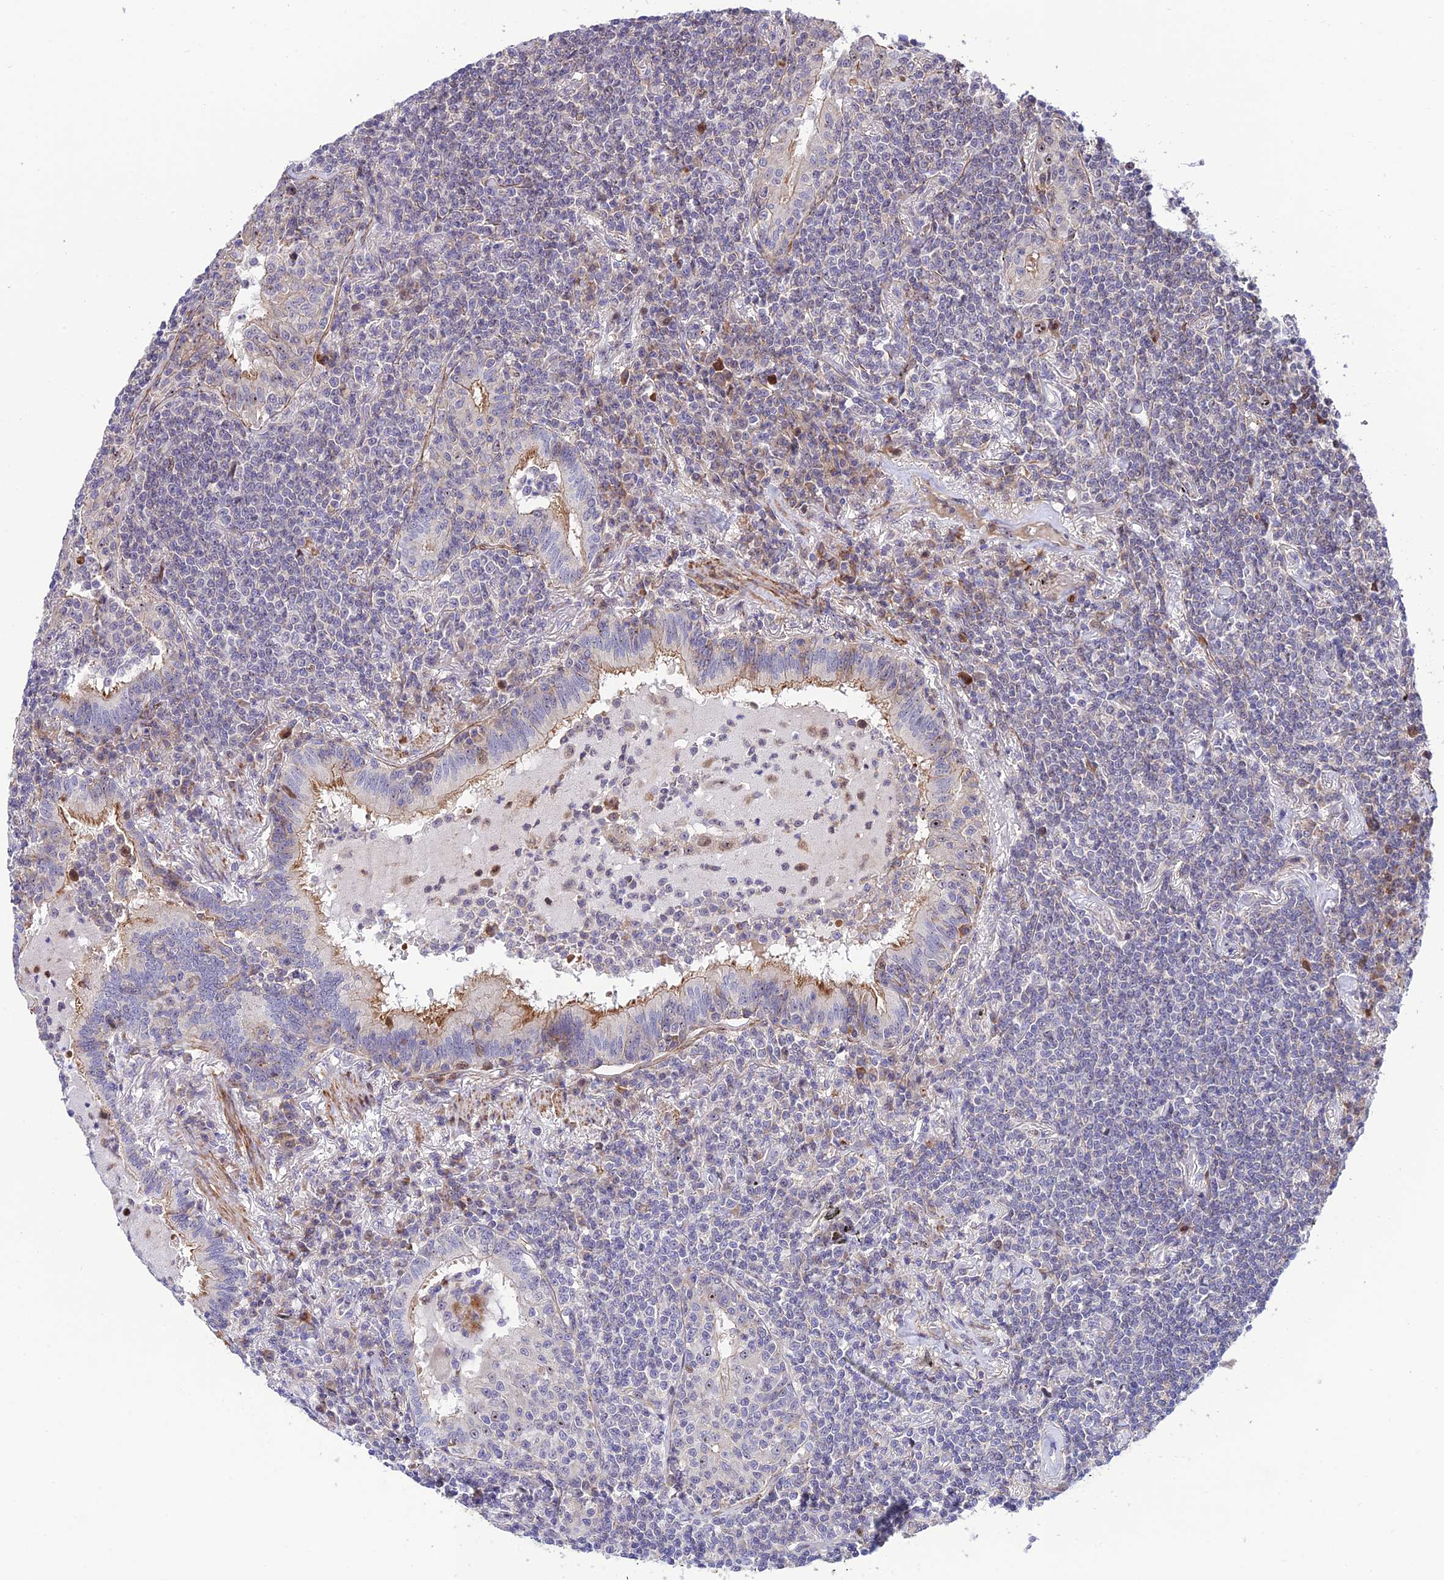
{"staining": {"intensity": "negative", "quantity": "none", "location": "none"}, "tissue": "lymphoma", "cell_type": "Tumor cells", "image_type": "cancer", "snomed": [{"axis": "morphology", "description": "Malignant lymphoma, non-Hodgkin's type, Low grade"}, {"axis": "topography", "description": "Lung"}], "caption": "Tumor cells show no significant protein staining in low-grade malignant lymphoma, non-Hodgkin's type. (DAB immunohistochemistry (IHC) visualized using brightfield microscopy, high magnification).", "gene": "KBTBD7", "patient": {"sex": "female", "age": 71}}